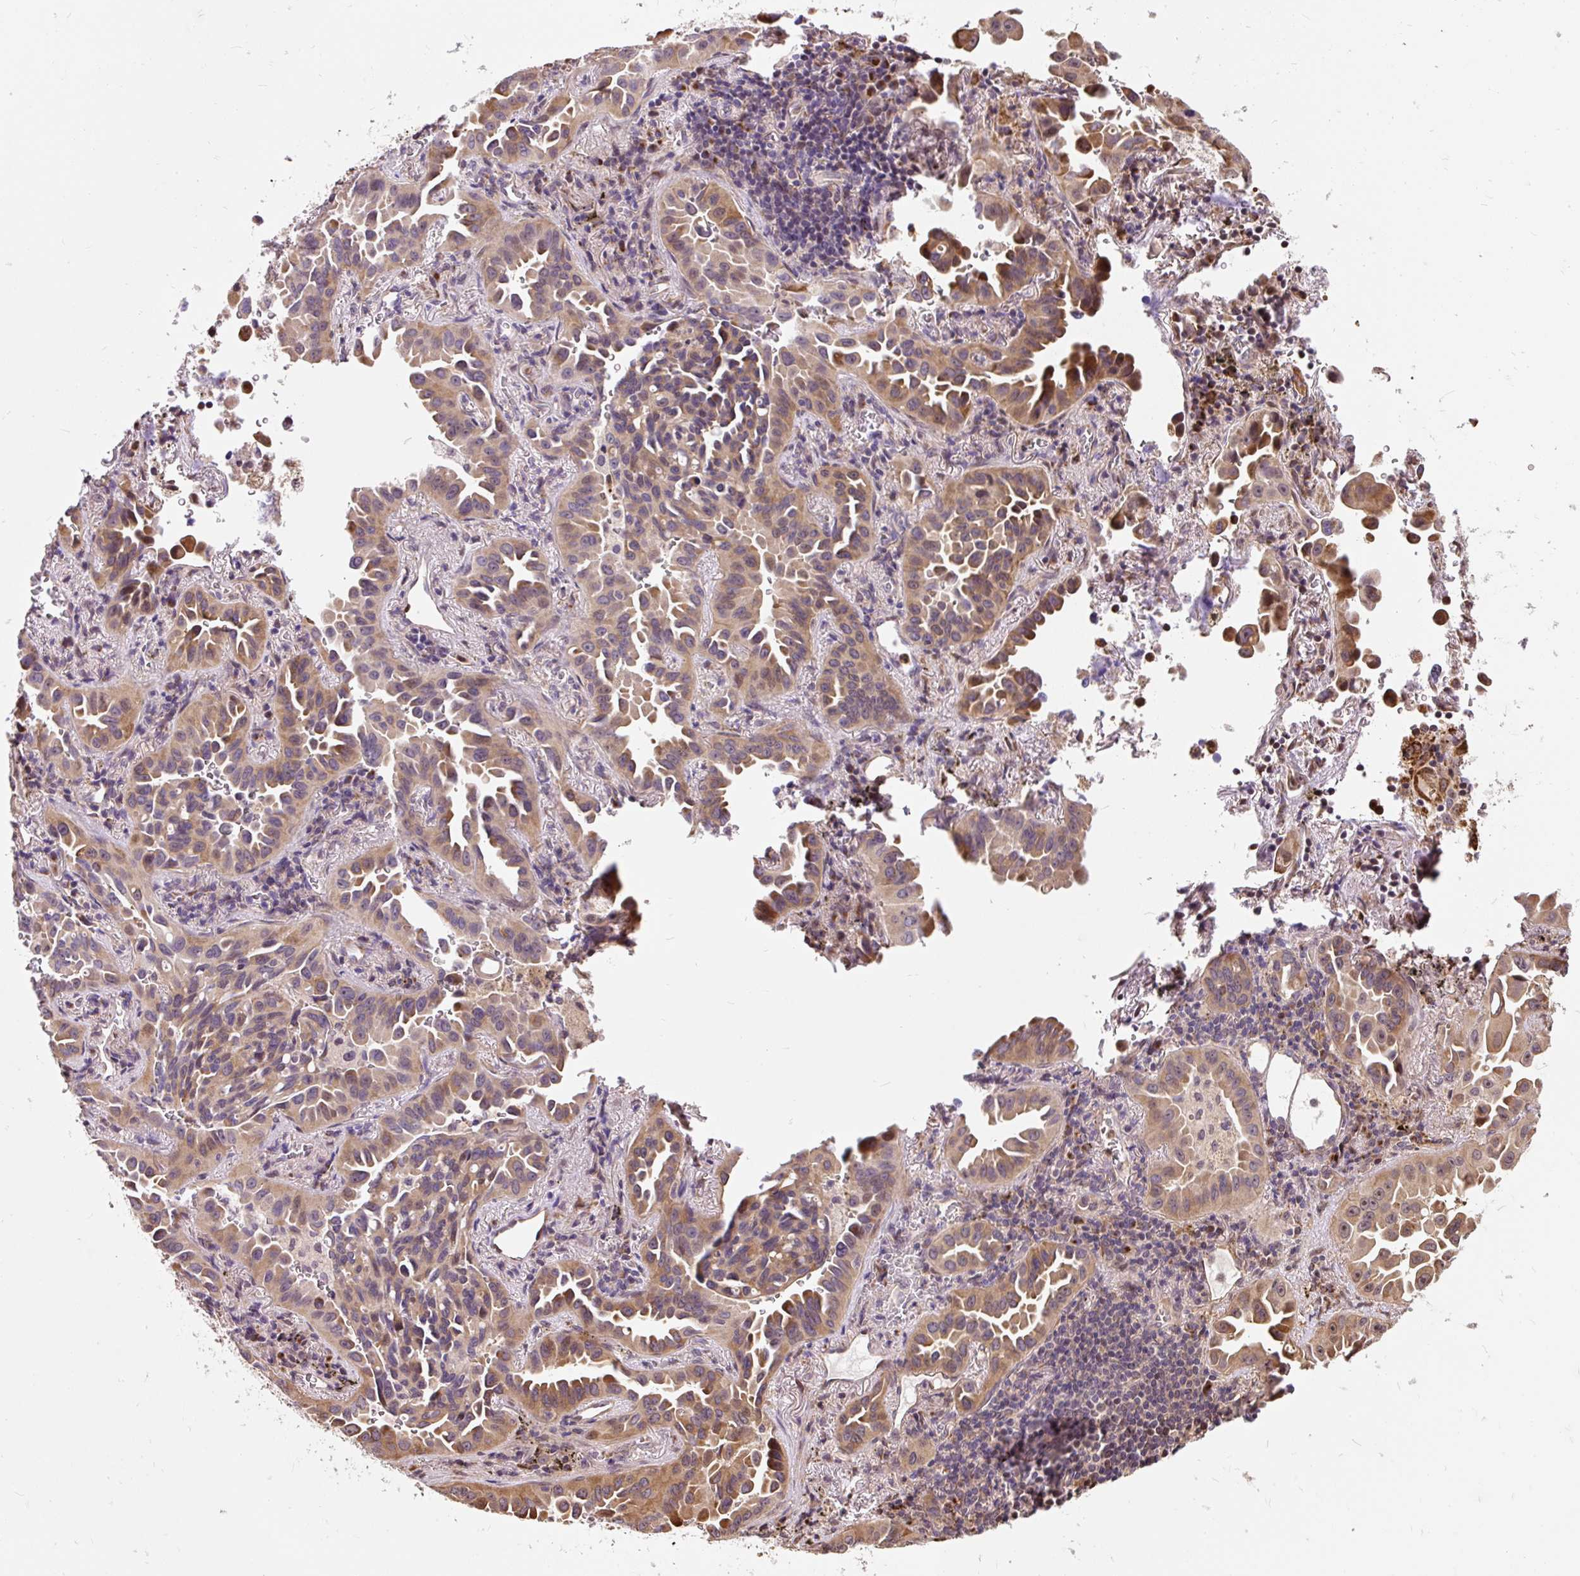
{"staining": {"intensity": "moderate", "quantity": ">75%", "location": "cytoplasmic/membranous"}, "tissue": "lung cancer", "cell_type": "Tumor cells", "image_type": "cancer", "snomed": [{"axis": "morphology", "description": "Adenocarcinoma, NOS"}, {"axis": "topography", "description": "Lung"}], "caption": "Immunohistochemical staining of human lung cancer reveals medium levels of moderate cytoplasmic/membranous staining in about >75% of tumor cells. (Stains: DAB in brown, nuclei in blue, Microscopy: brightfield microscopy at high magnification).", "gene": "PUS7L", "patient": {"sex": "male", "age": 68}}